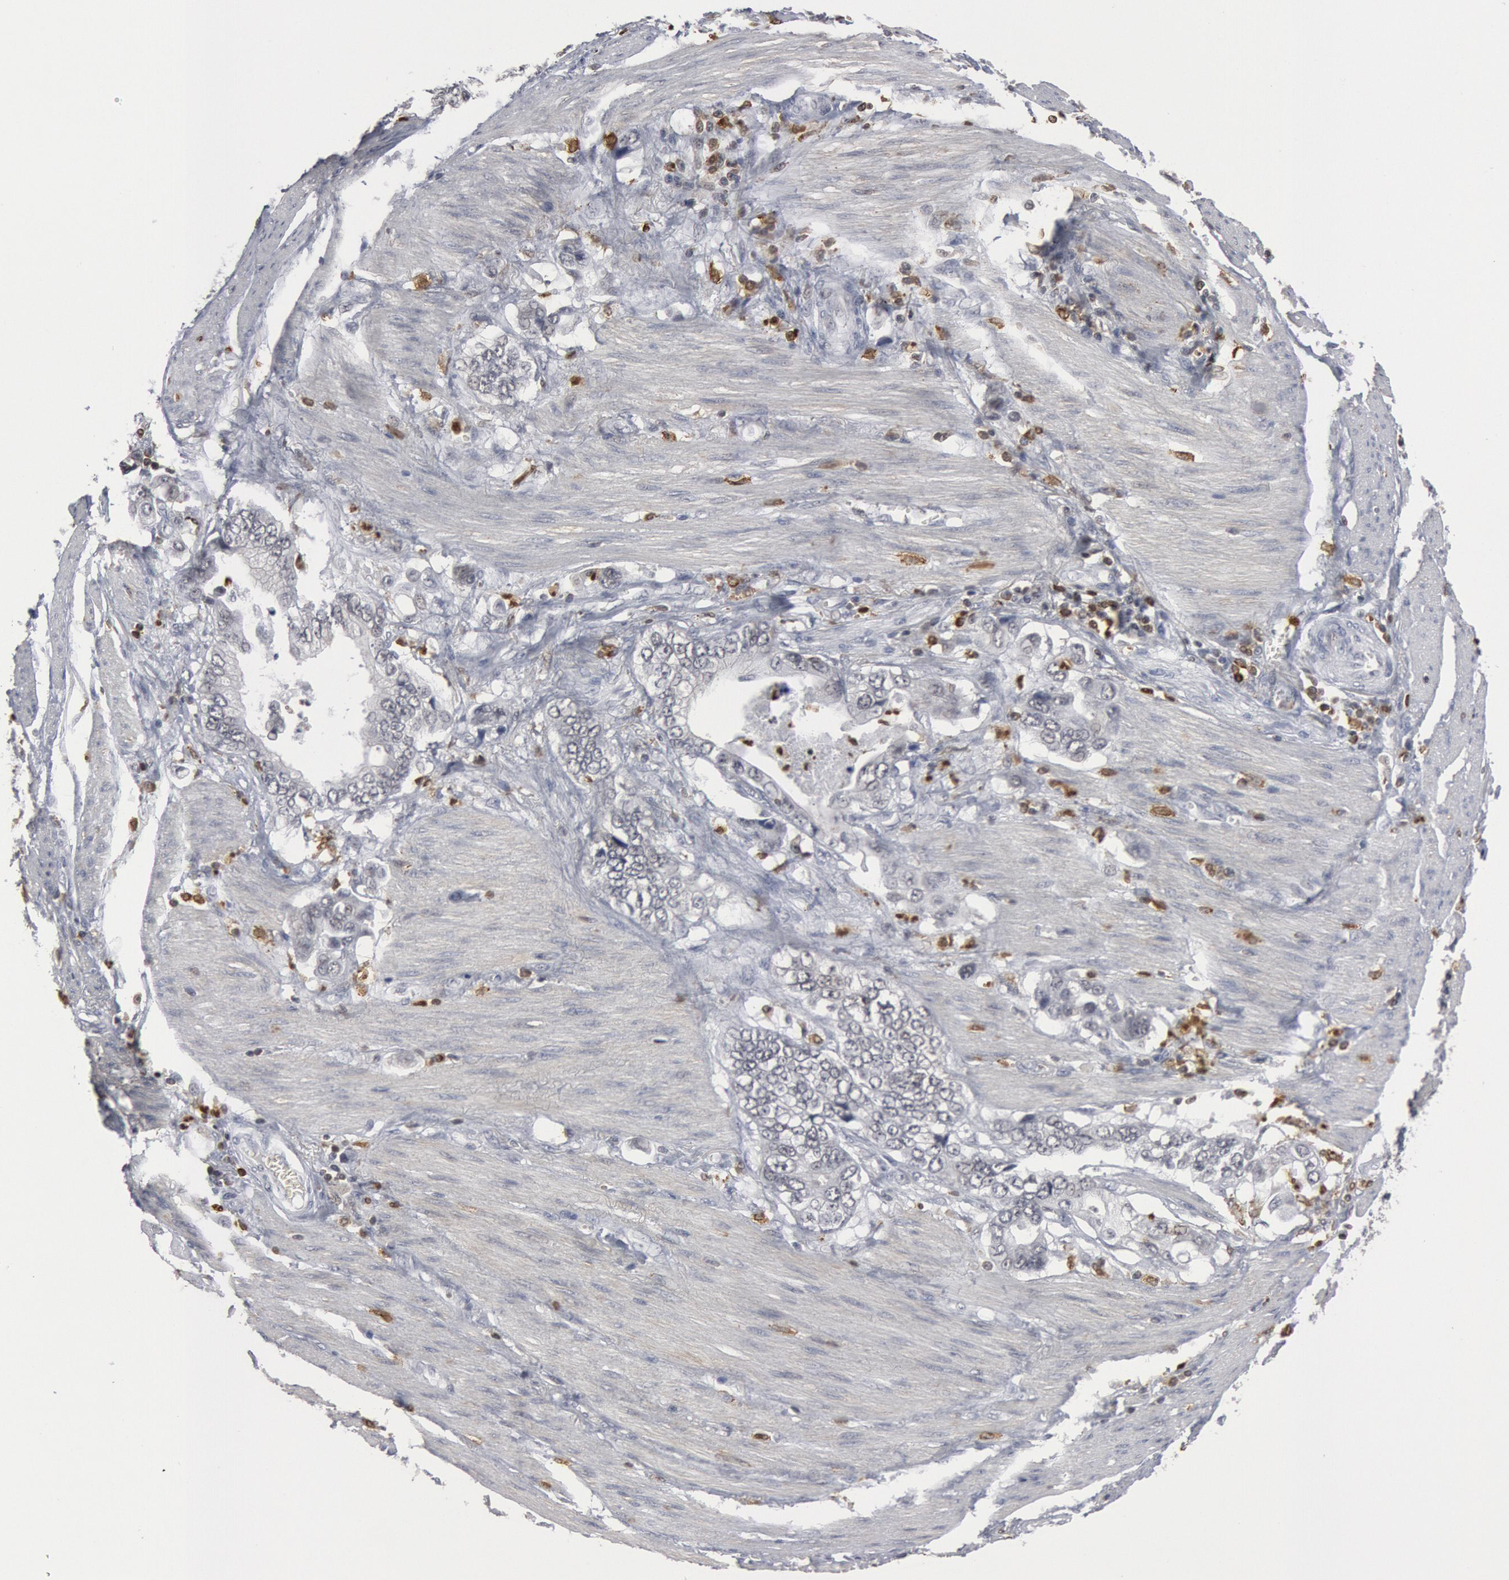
{"staining": {"intensity": "negative", "quantity": "none", "location": "none"}, "tissue": "stomach cancer", "cell_type": "Tumor cells", "image_type": "cancer", "snomed": [{"axis": "morphology", "description": "Adenocarcinoma, NOS"}, {"axis": "topography", "description": "Pancreas"}, {"axis": "topography", "description": "Stomach, upper"}], "caption": "An immunohistochemistry (IHC) image of stomach cancer is shown. There is no staining in tumor cells of stomach cancer.", "gene": "PTPN6", "patient": {"sex": "male", "age": 77}}